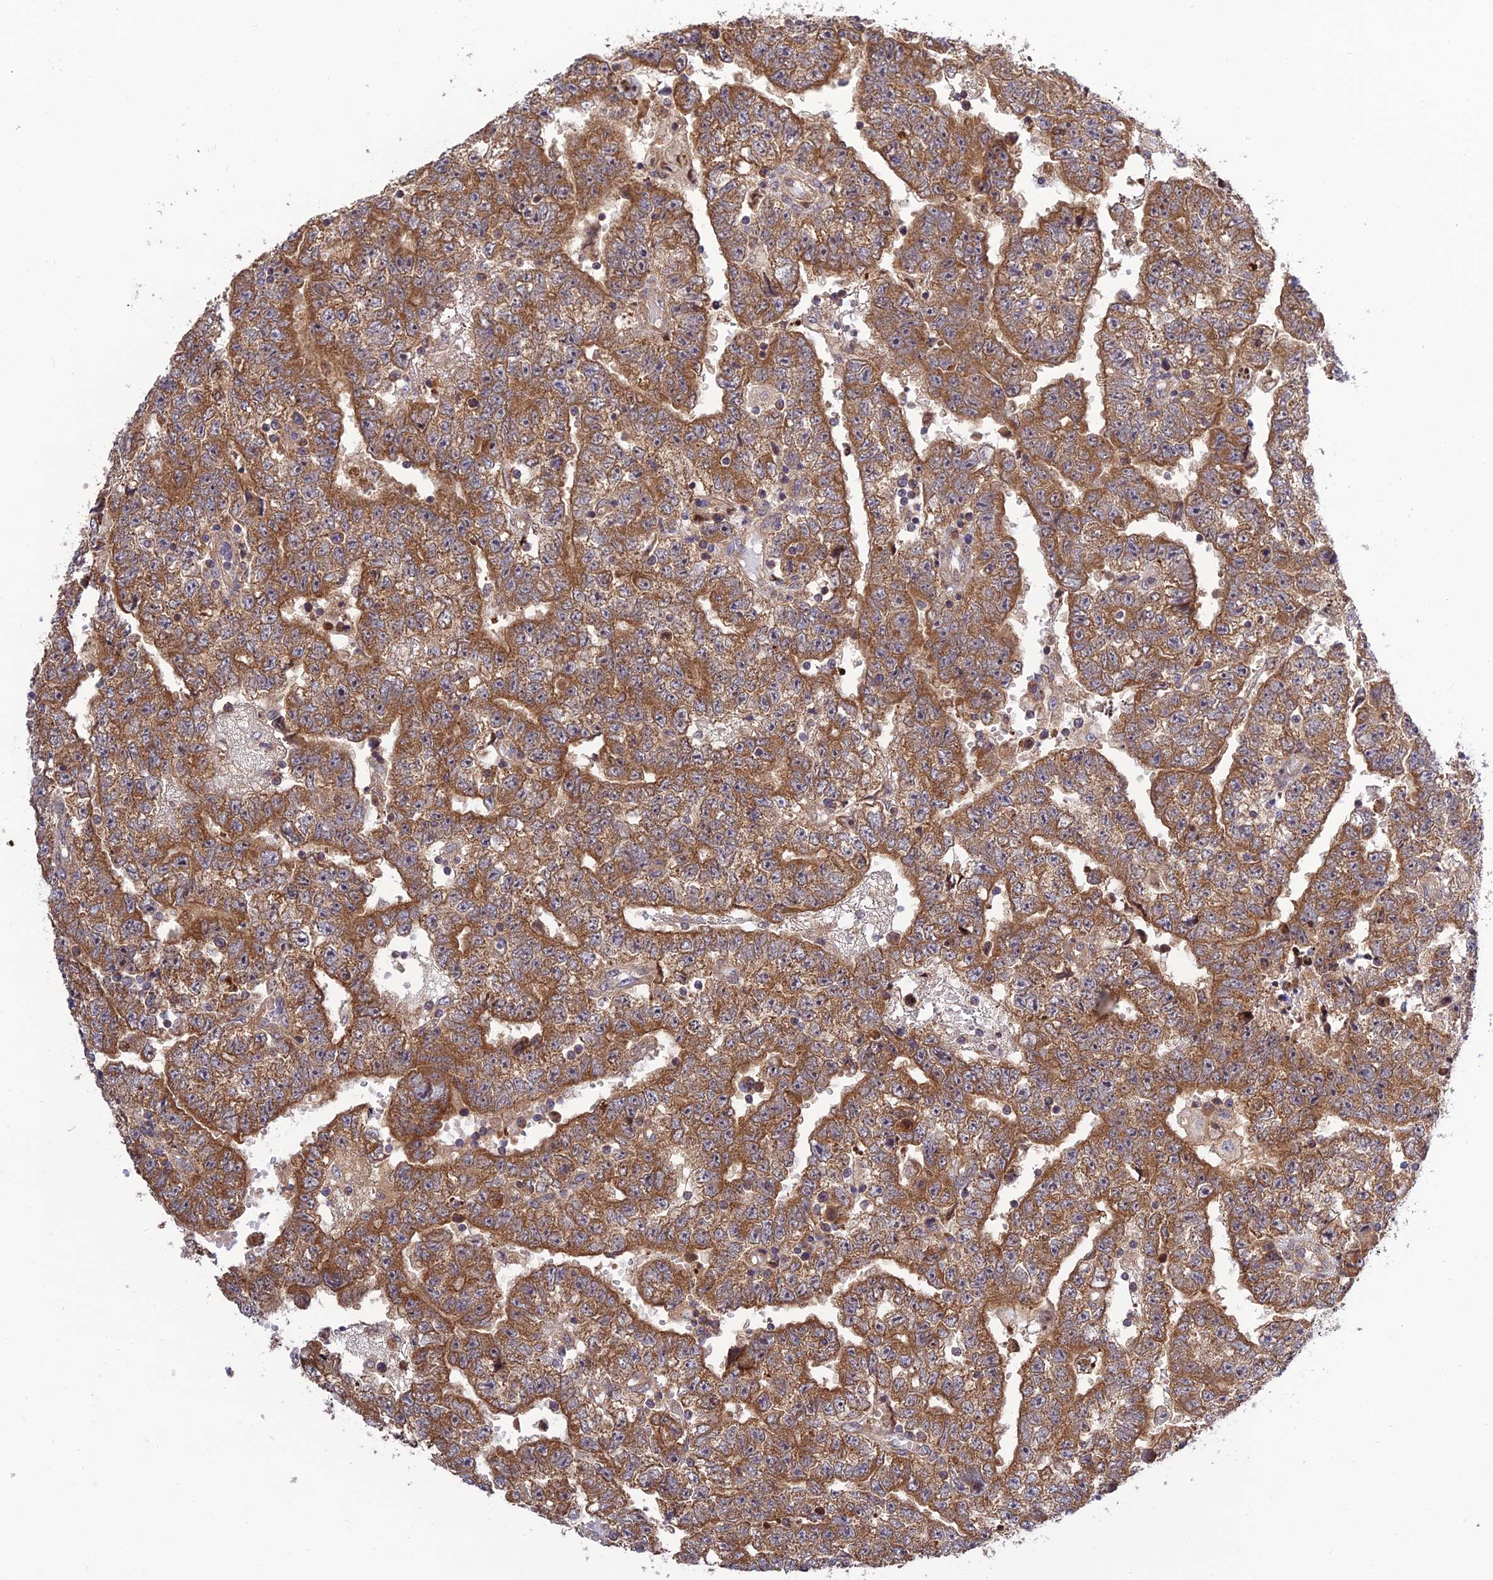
{"staining": {"intensity": "moderate", "quantity": ">75%", "location": "cytoplasmic/membranous"}, "tissue": "testis cancer", "cell_type": "Tumor cells", "image_type": "cancer", "snomed": [{"axis": "morphology", "description": "Carcinoma, Embryonal, NOS"}, {"axis": "topography", "description": "Testis"}], "caption": "A brown stain shows moderate cytoplasmic/membranous positivity of a protein in testis embryonal carcinoma tumor cells. (IHC, brightfield microscopy, high magnification).", "gene": "PLEKHG2", "patient": {"sex": "male", "age": 25}}